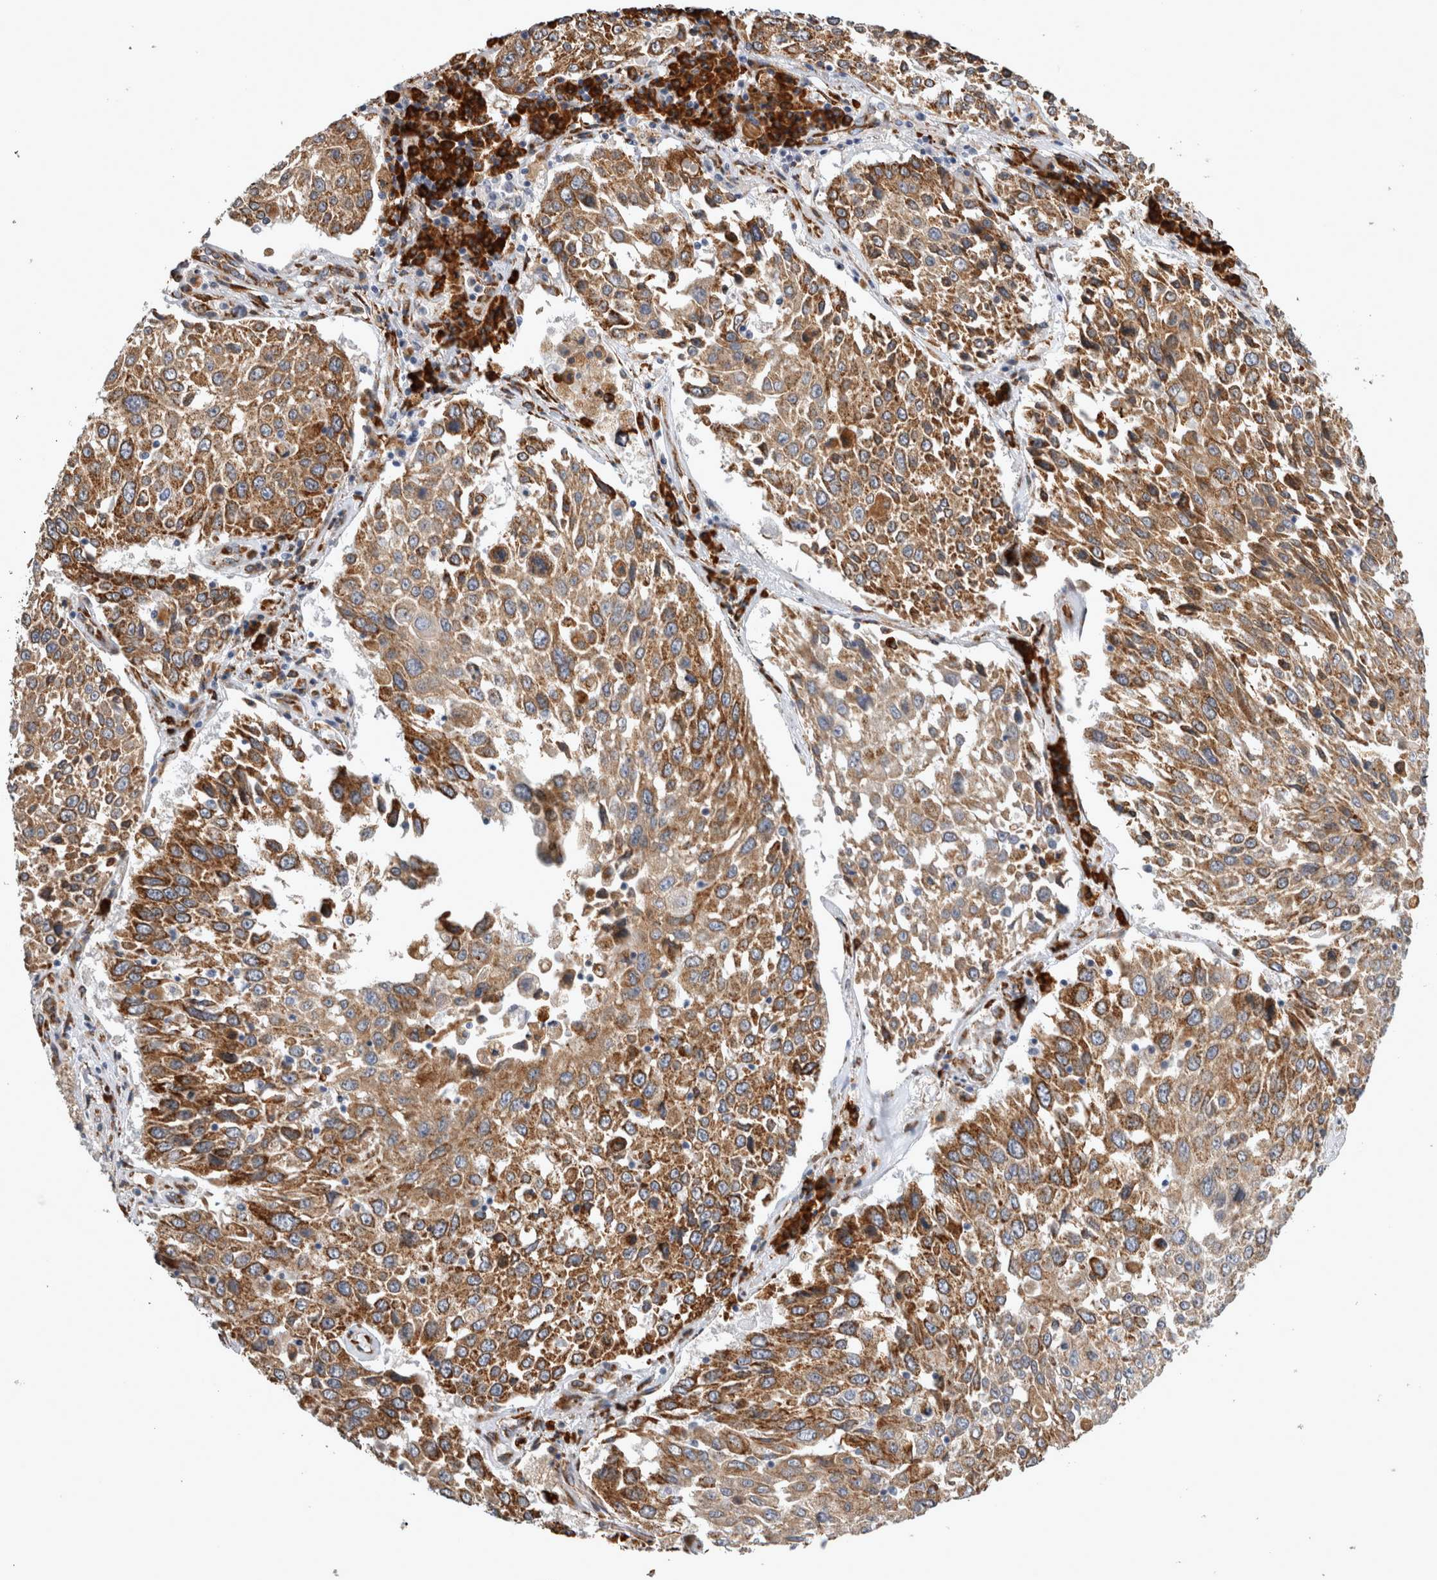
{"staining": {"intensity": "moderate", "quantity": ">75%", "location": "cytoplasmic/membranous"}, "tissue": "lung cancer", "cell_type": "Tumor cells", "image_type": "cancer", "snomed": [{"axis": "morphology", "description": "Squamous cell carcinoma, NOS"}, {"axis": "topography", "description": "Lung"}], "caption": "An IHC micrograph of tumor tissue is shown. Protein staining in brown labels moderate cytoplasmic/membranous positivity in lung squamous cell carcinoma within tumor cells.", "gene": "FHIP2B", "patient": {"sex": "male", "age": 65}}